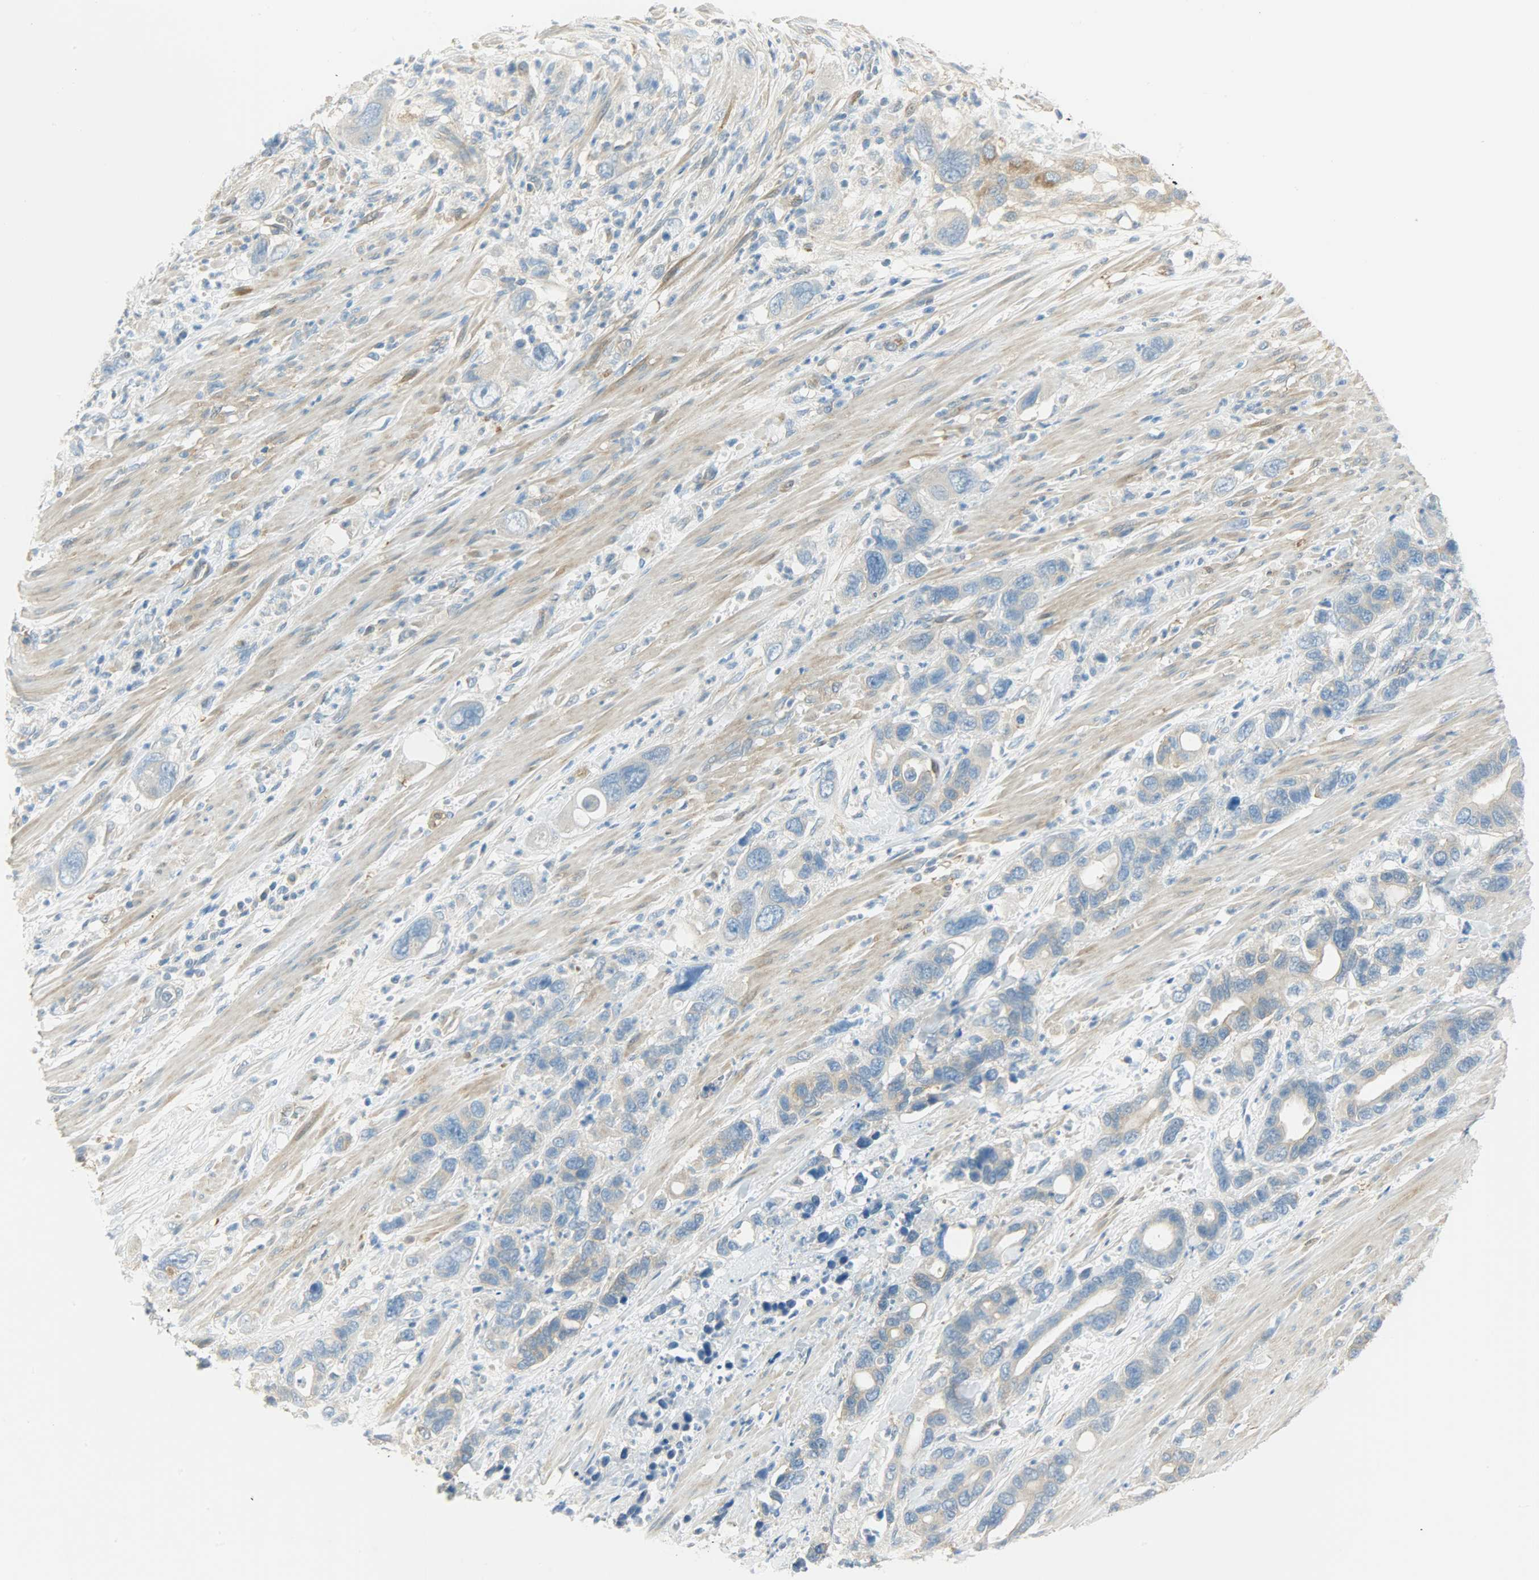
{"staining": {"intensity": "weak", "quantity": "<25%", "location": "cytoplasmic/membranous"}, "tissue": "pancreatic cancer", "cell_type": "Tumor cells", "image_type": "cancer", "snomed": [{"axis": "morphology", "description": "Adenocarcinoma, NOS"}, {"axis": "topography", "description": "Pancreas"}], "caption": "Adenocarcinoma (pancreatic) stained for a protein using IHC demonstrates no staining tumor cells.", "gene": "TSC22D2", "patient": {"sex": "female", "age": 71}}